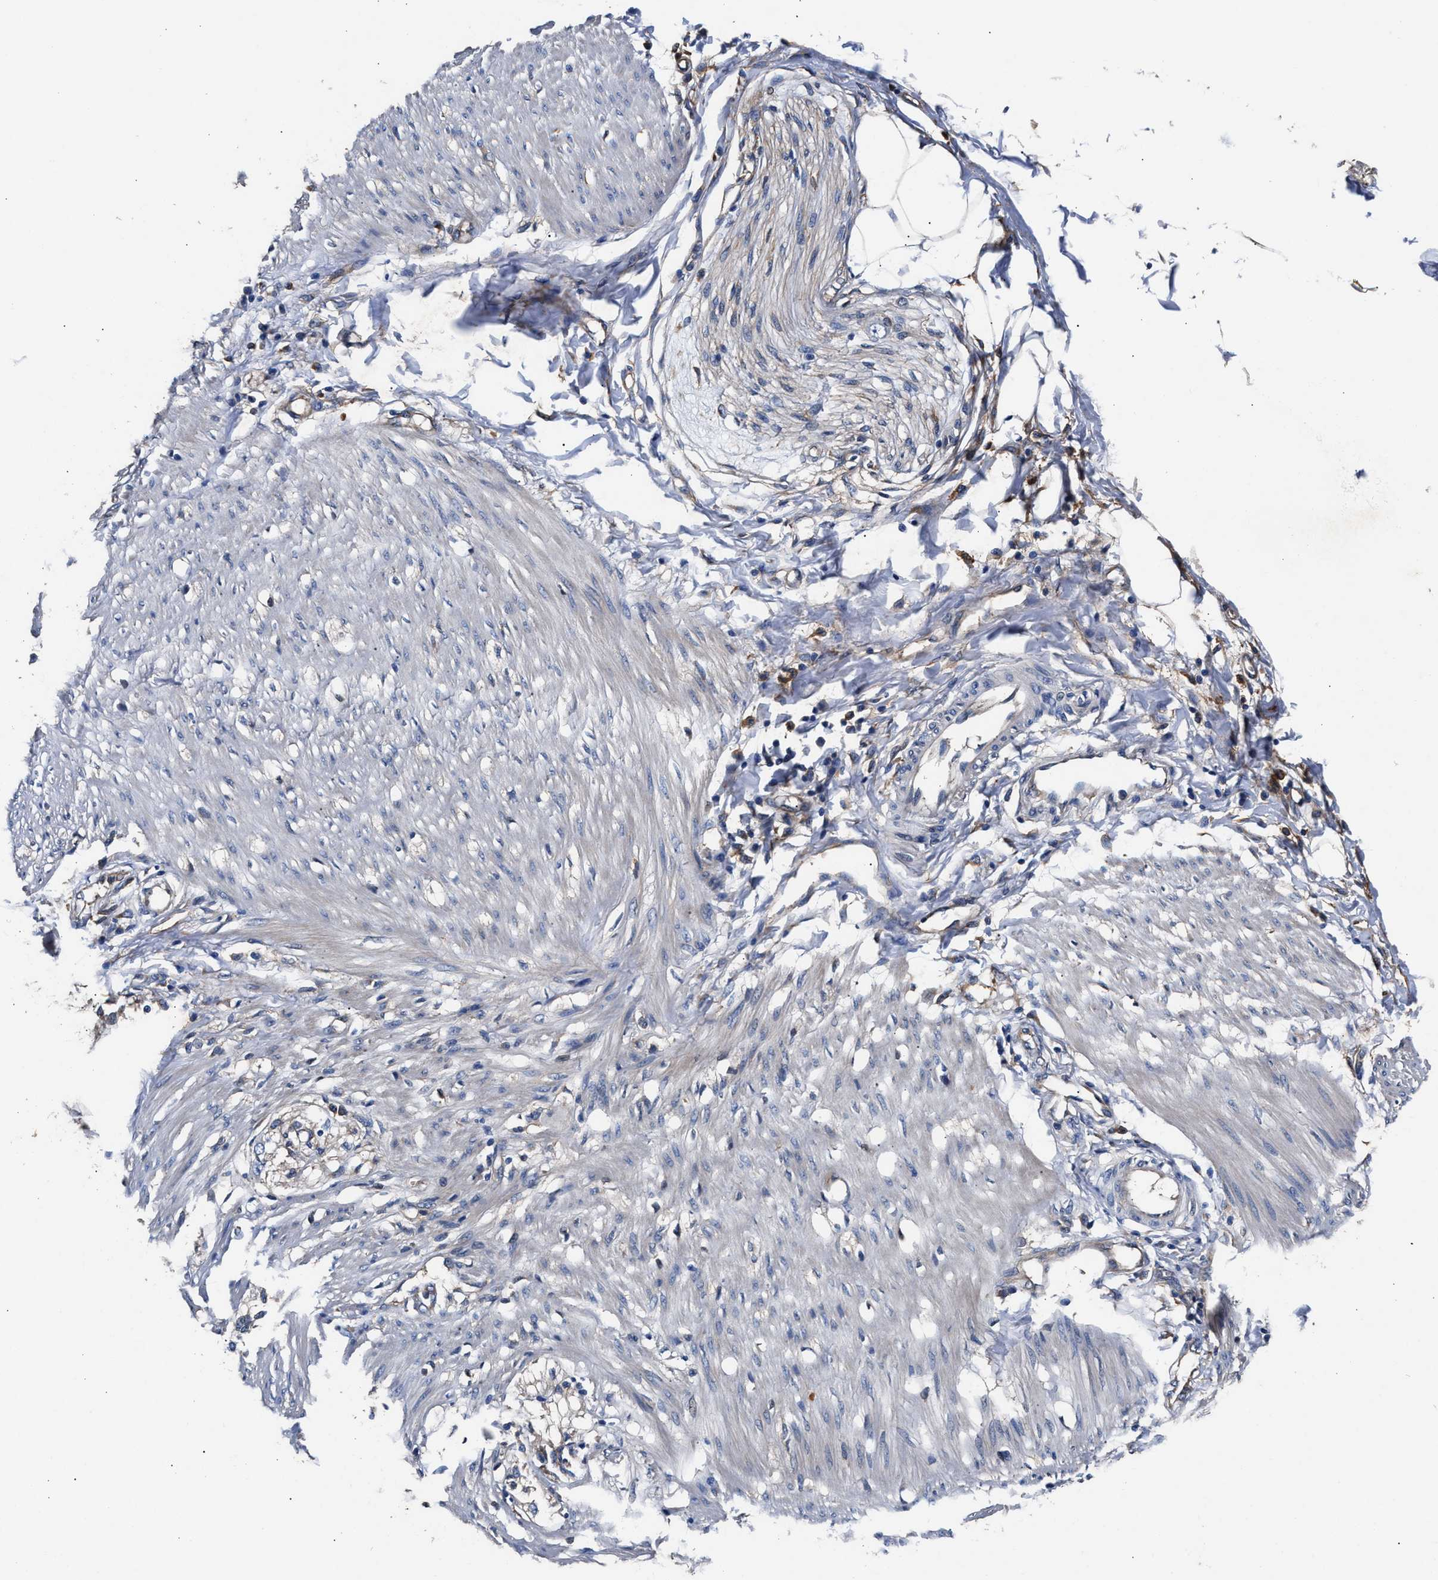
{"staining": {"intensity": "negative", "quantity": "none", "location": "none"}, "tissue": "adipose tissue", "cell_type": "Adipocytes", "image_type": "normal", "snomed": [{"axis": "morphology", "description": "Normal tissue, NOS"}, {"axis": "morphology", "description": "Adenocarcinoma, NOS"}, {"axis": "topography", "description": "Colon"}, {"axis": "topography", "description": "Peripheral nerve tissue"}], "caption": "Adipose tissue stained for a protein using immunohistochemistry displays no staining adipocytes.", "gene": "SH3GL1", "patient": {"sex": "male", "age": 14}}